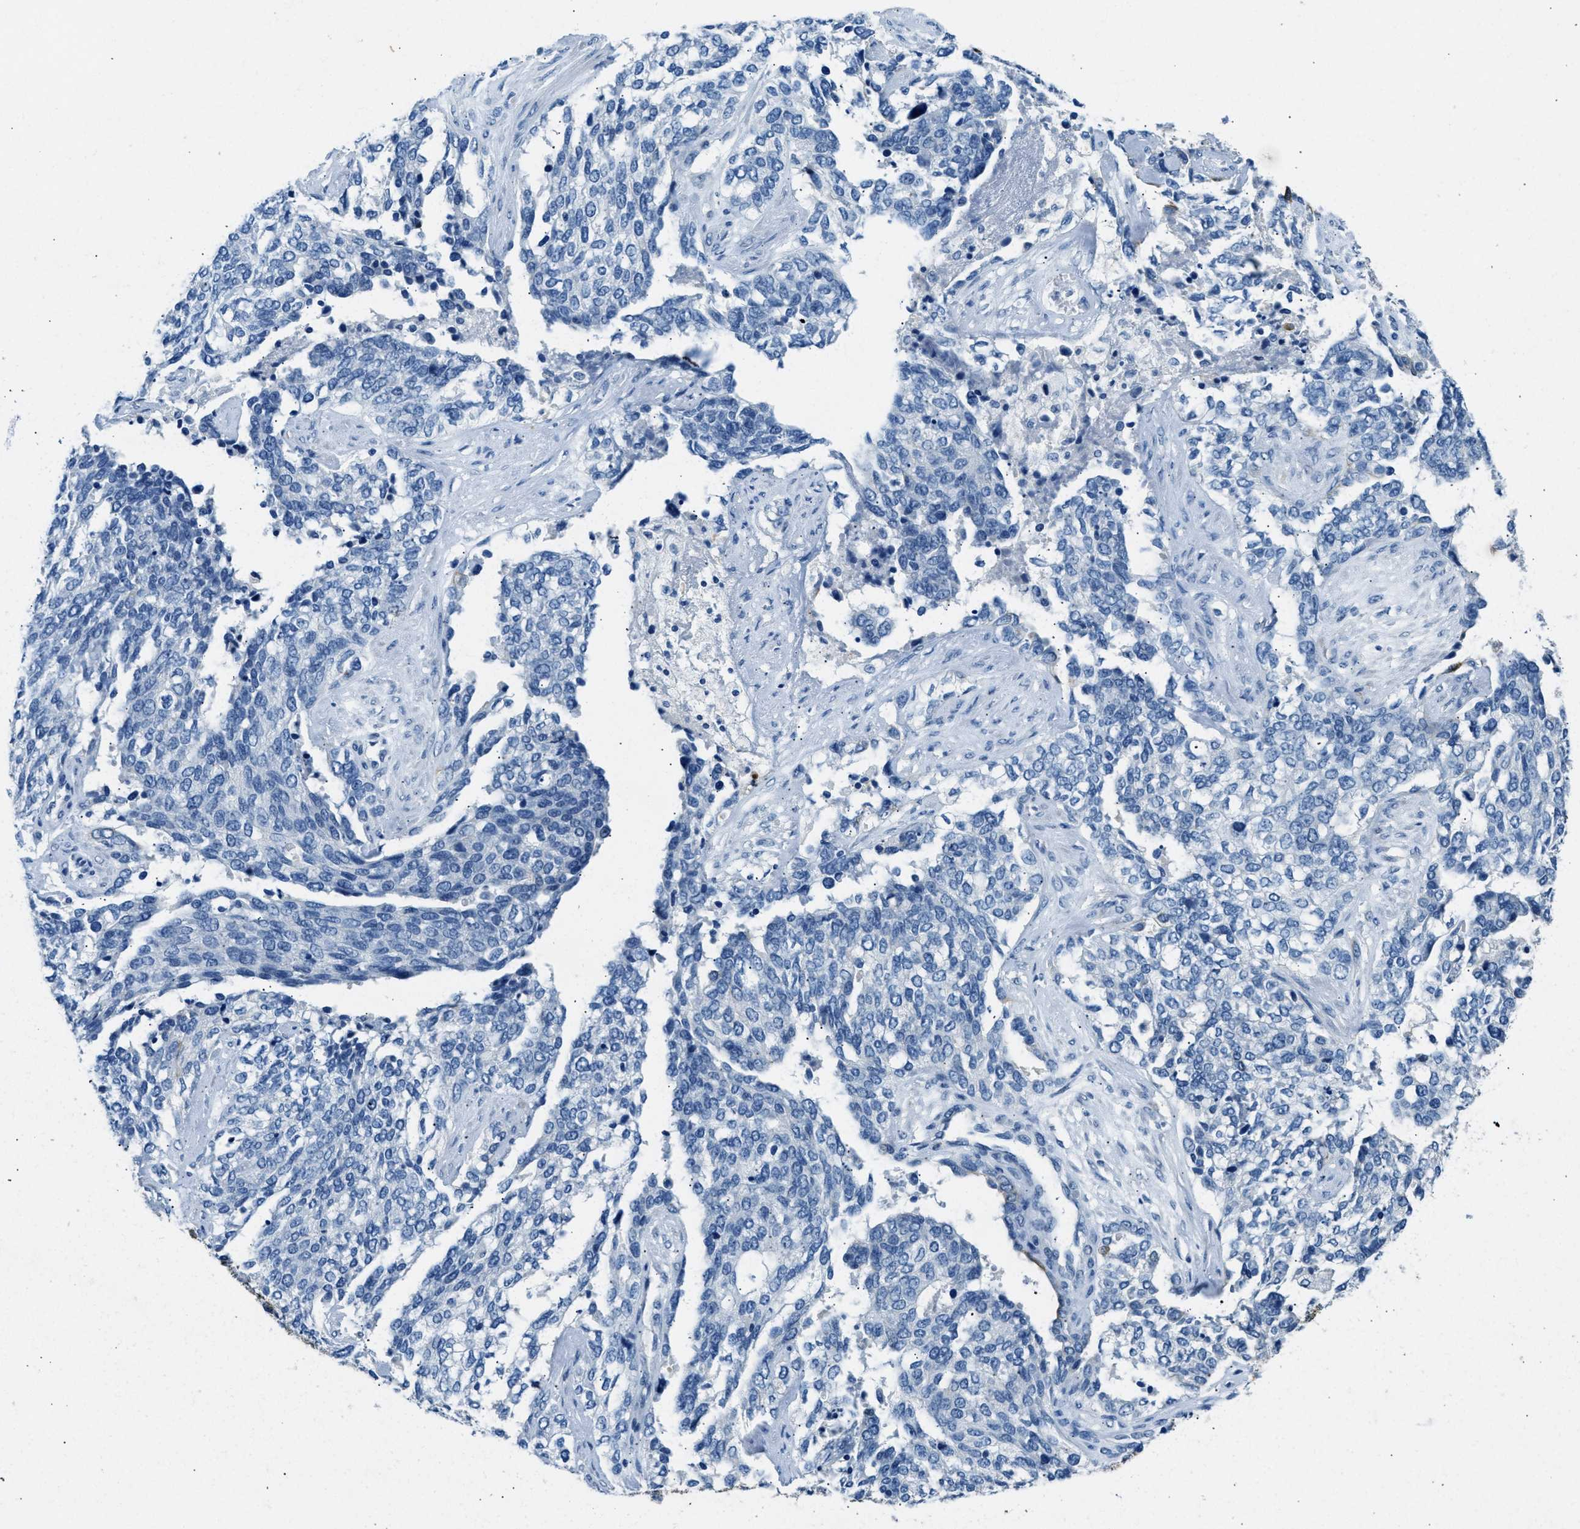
{"staining": {"intensity": "negative", "quantity": "none", "location": "none"}, "tissue": "ovarian cancer", "cell_type": "Tumor cells", "image_type": "cancer", "snomed": [{"axis": "morphology", "description": "Cystadenocarcinoma, serous, NOS"}, {"axis": "topography", "description": "Ovary"}], "caption": "Ovarian serous cystadenocarcinoma stained for a protein using immunohistochemistry (IHC) displays no positivity tumor cells.", "gene": "CFAP20", "patient": {"sex": "female", "age": 44}}